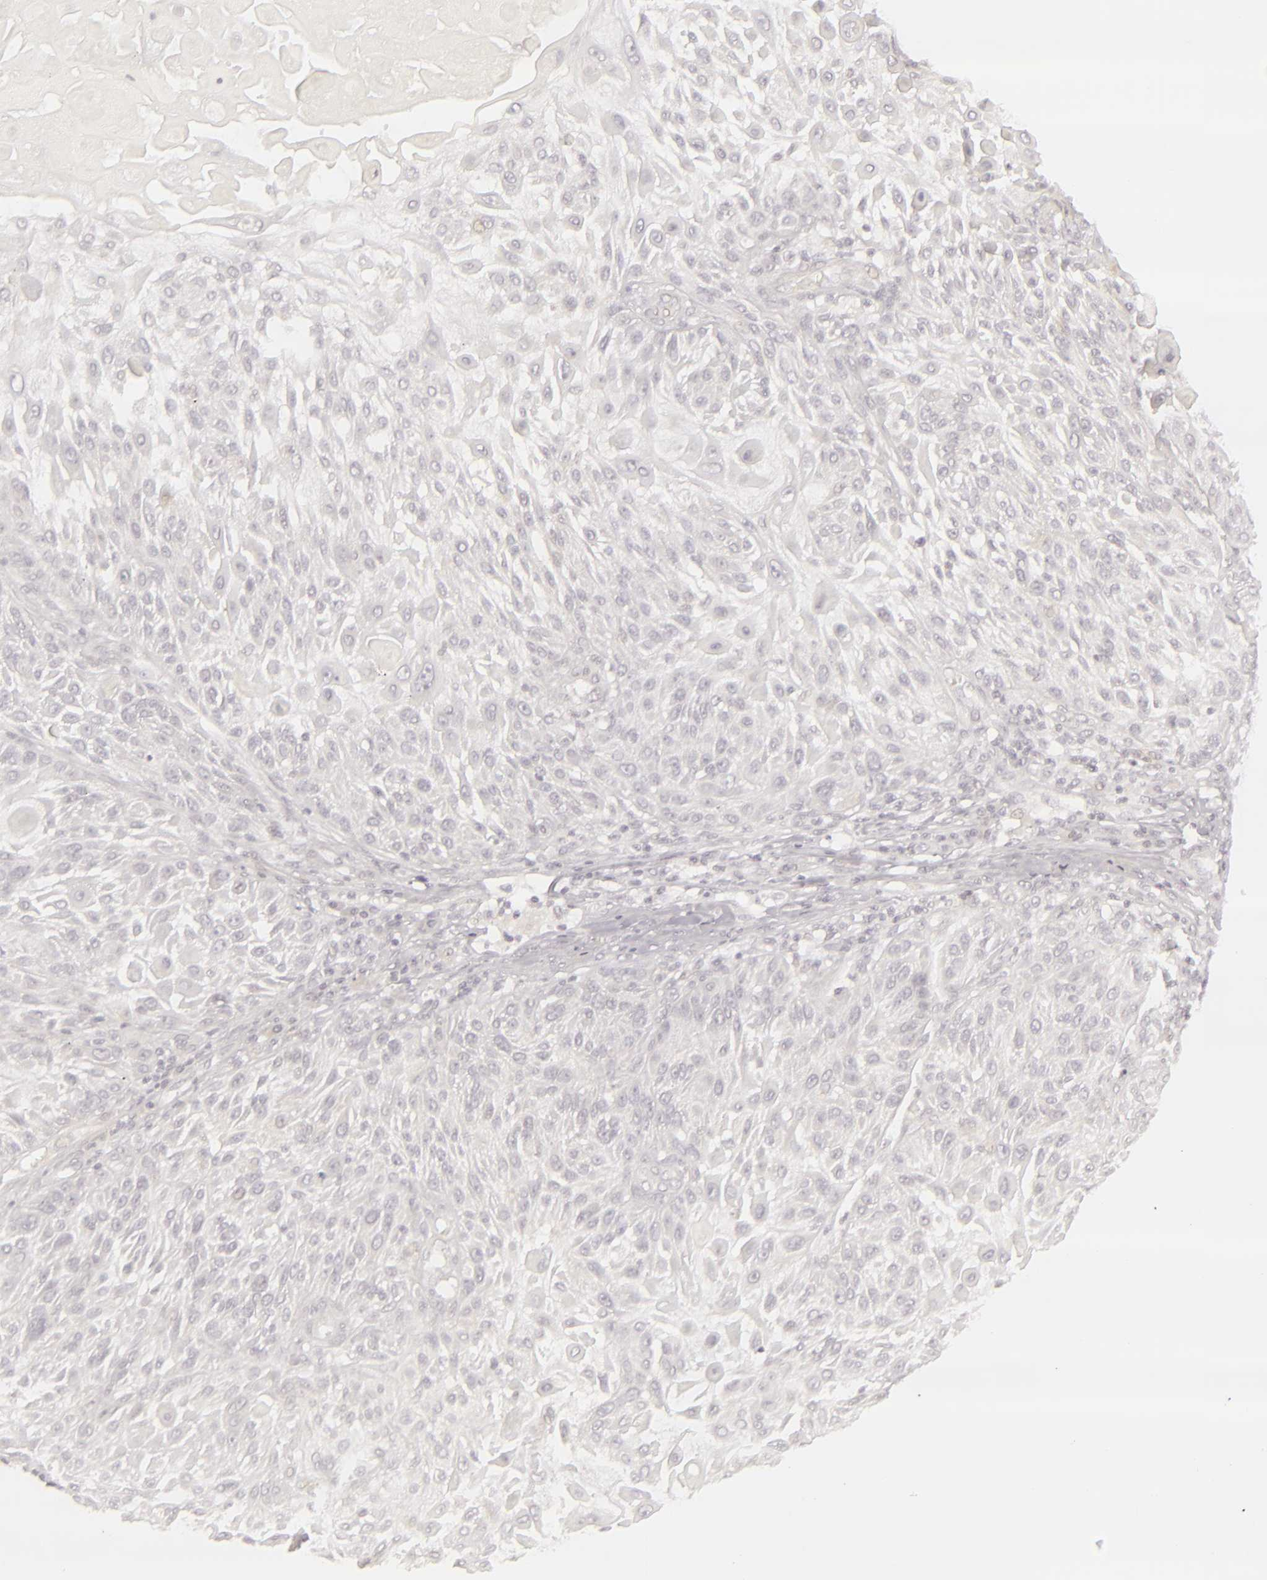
{"staining": {"intensity": "negative", "quantity": "none", "location": "none"}, "tissue": "skin cancer", "cell_type": "Tumor cells", "image_type": "cancer", "snomed": [{"axis": "morphology", "description": "Squamous cell carcinoma, NOS"}, {"axis": "topography", "description": "Skin"}], "caption": "The IHC micrograph has no significant staining in tumor cells of skin squamous cell carcinoma tissue. Brightfield microscopy of immunohistochemistry (IHC) stained with DAB (brown) and hematoxylin (blue), captured at high magnification.", "gene": "SIX1", "patient": {"sex": "female", "age": 89}}